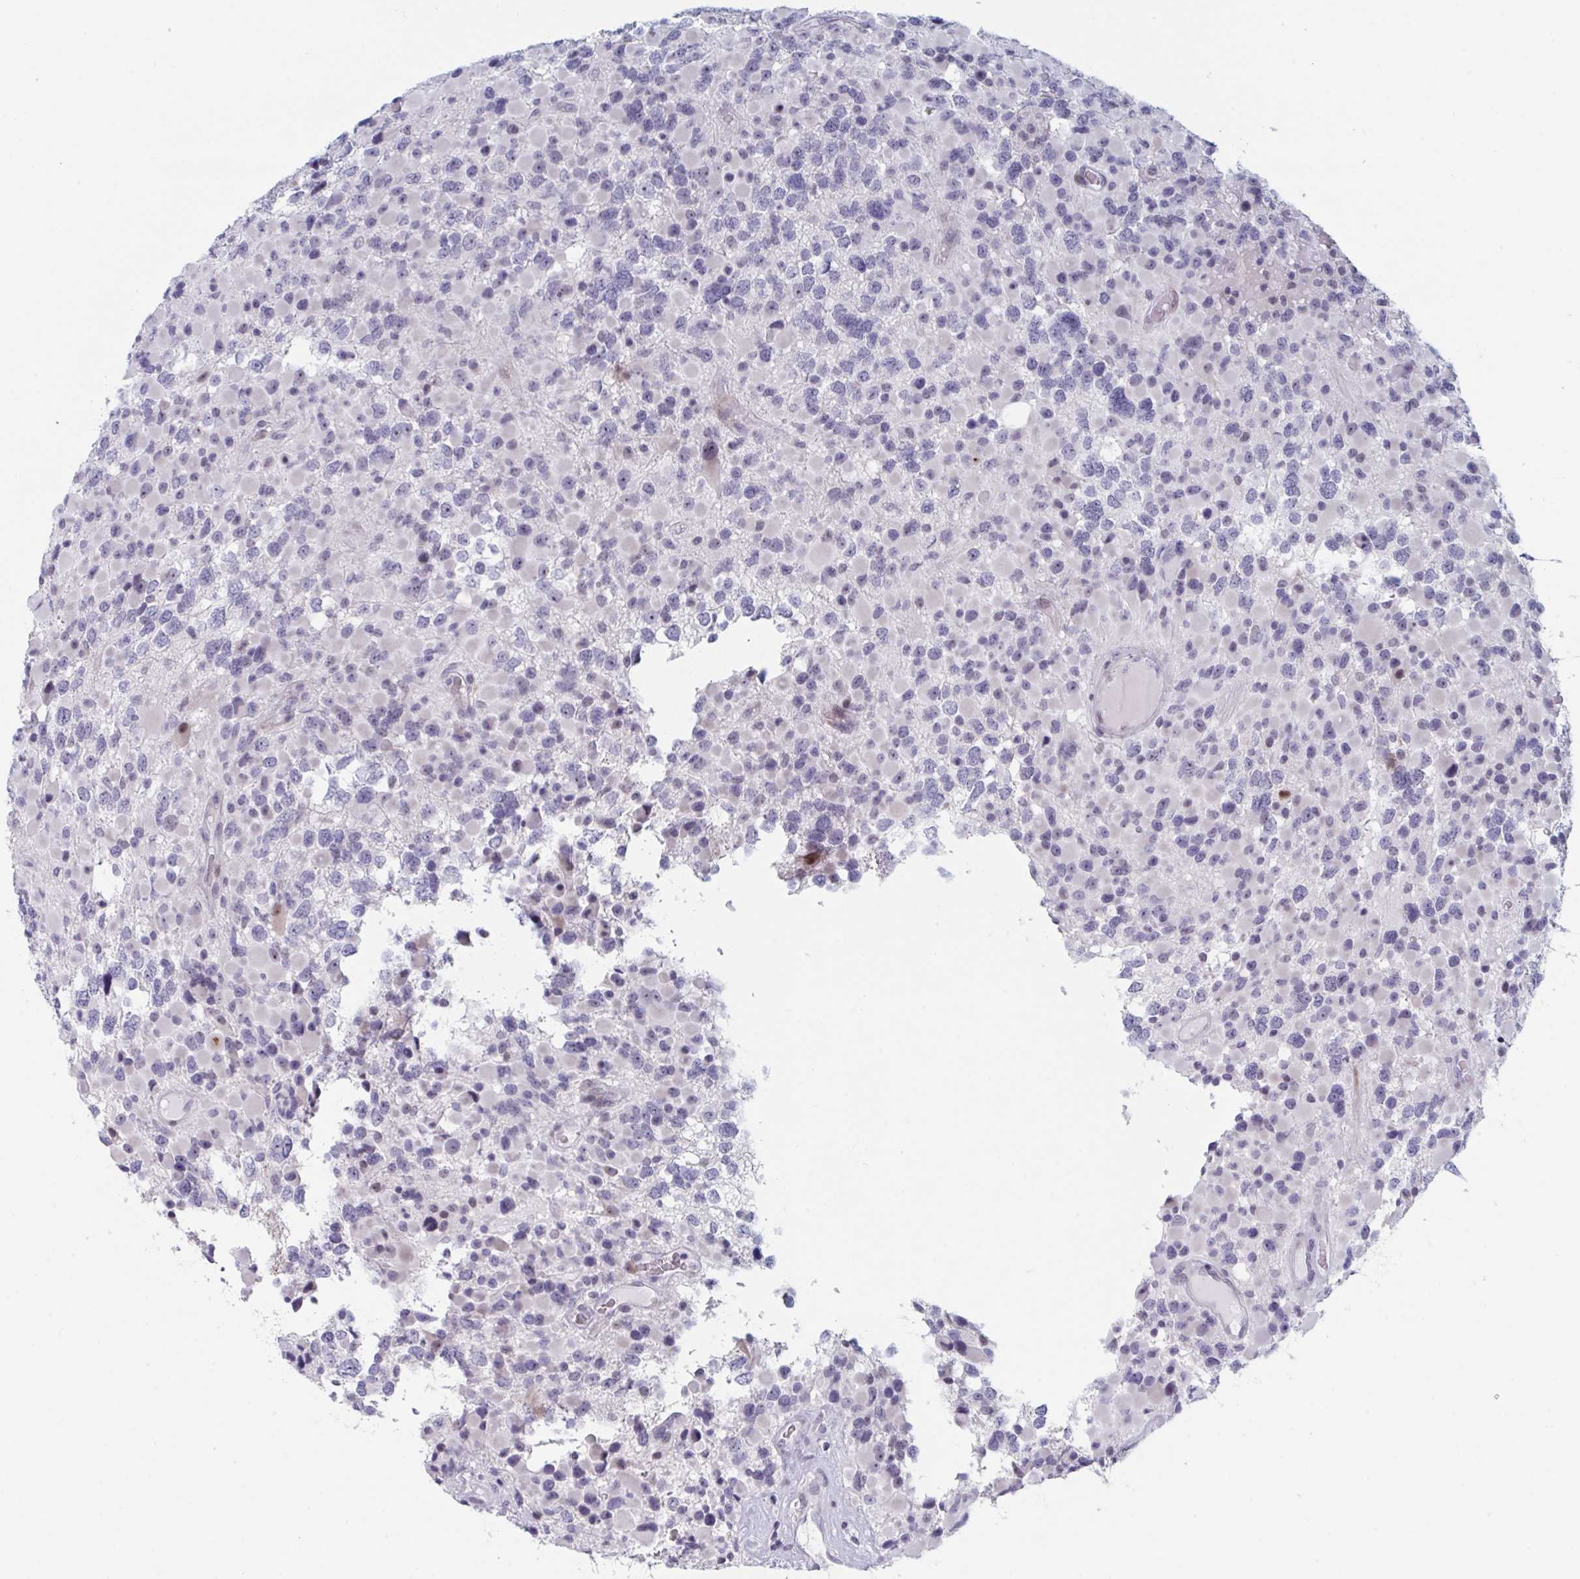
{"staining": {"intensity": "negative", "quantity": "none", "location": "none"}, "tissue": "glioma", "cell_type": "Tumor cells", "image_type": "cancer", "snomed": [{"axis": "morphology", "description": "Glioma, malignant, High grade"}, {"axis": "topography", "description": "Brain"}], "caption": "This histopathology image is of glioma stained with immunohistochemistry to label a protein in brown with the nuclei are counter-stained blue. There is no expression in tumor cells.", "gene": "NR1H2", "patient": {"sex": "female", "age": 40}}